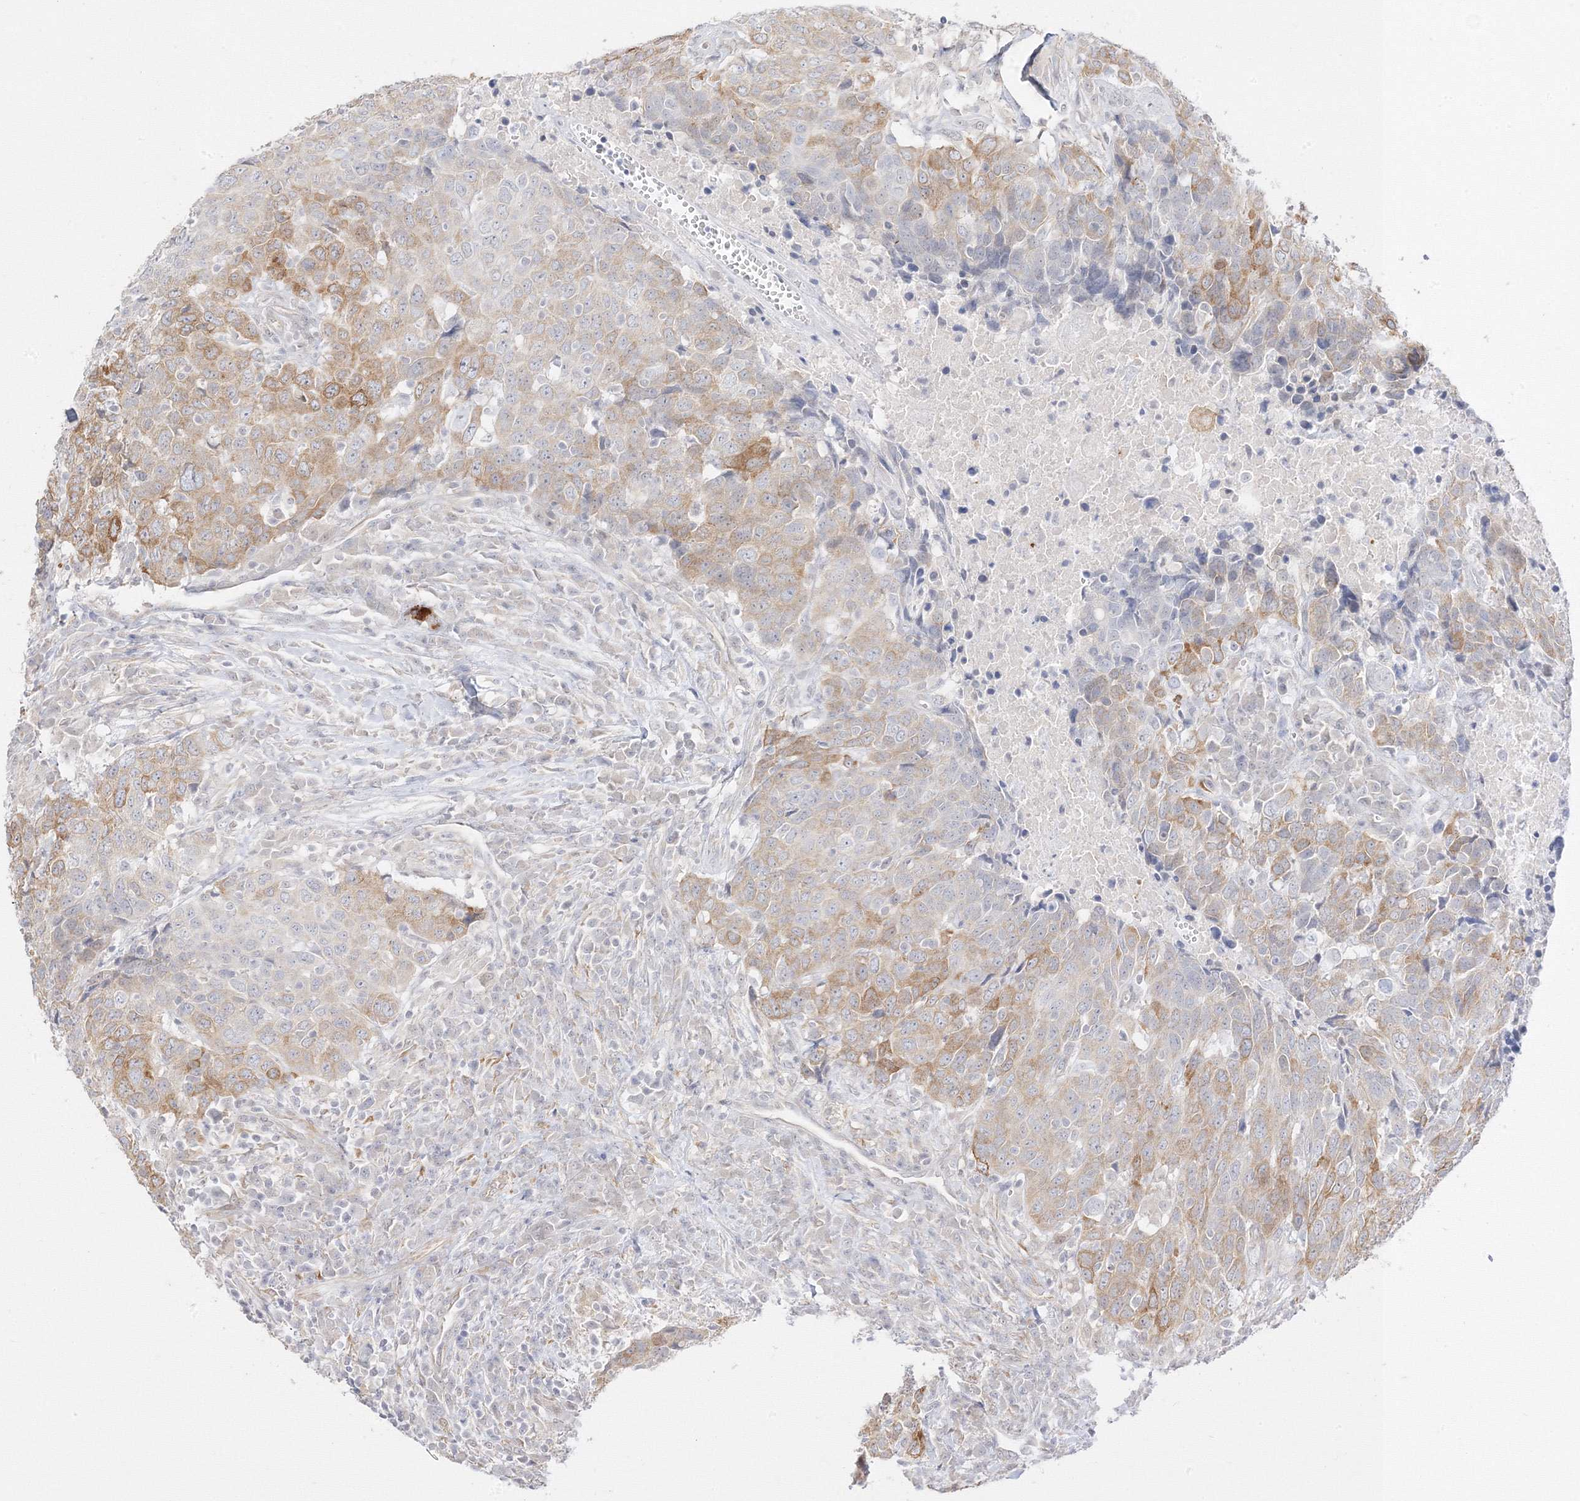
{"staining": {"intensity": "moderate", "quantity": "<25%", "location": "cytoplasmic/membranous"}, "tissue": "head and neck cancer", "cell_type": "Tumor cells", "image_type": "cancer", "snomed": [{"axis": "morphology", "description": "Squamous cell carcinoma, NOS"}, {"axis": "topography", "description": "Head-Neck"}], "caption": "Immunohistochemistry micrograph of neoplastic tissue: human squamous cell carcinoma (head and neck) stained using IHC demonstrates low levels of moderate protein expression localized specifically in the cytoplasmic/membranous of tumor cells, appearing as a cytoplasmic/membranous brown color.", "gene": "C2CD2", "patient": {"sex": "male", "age": 66}}